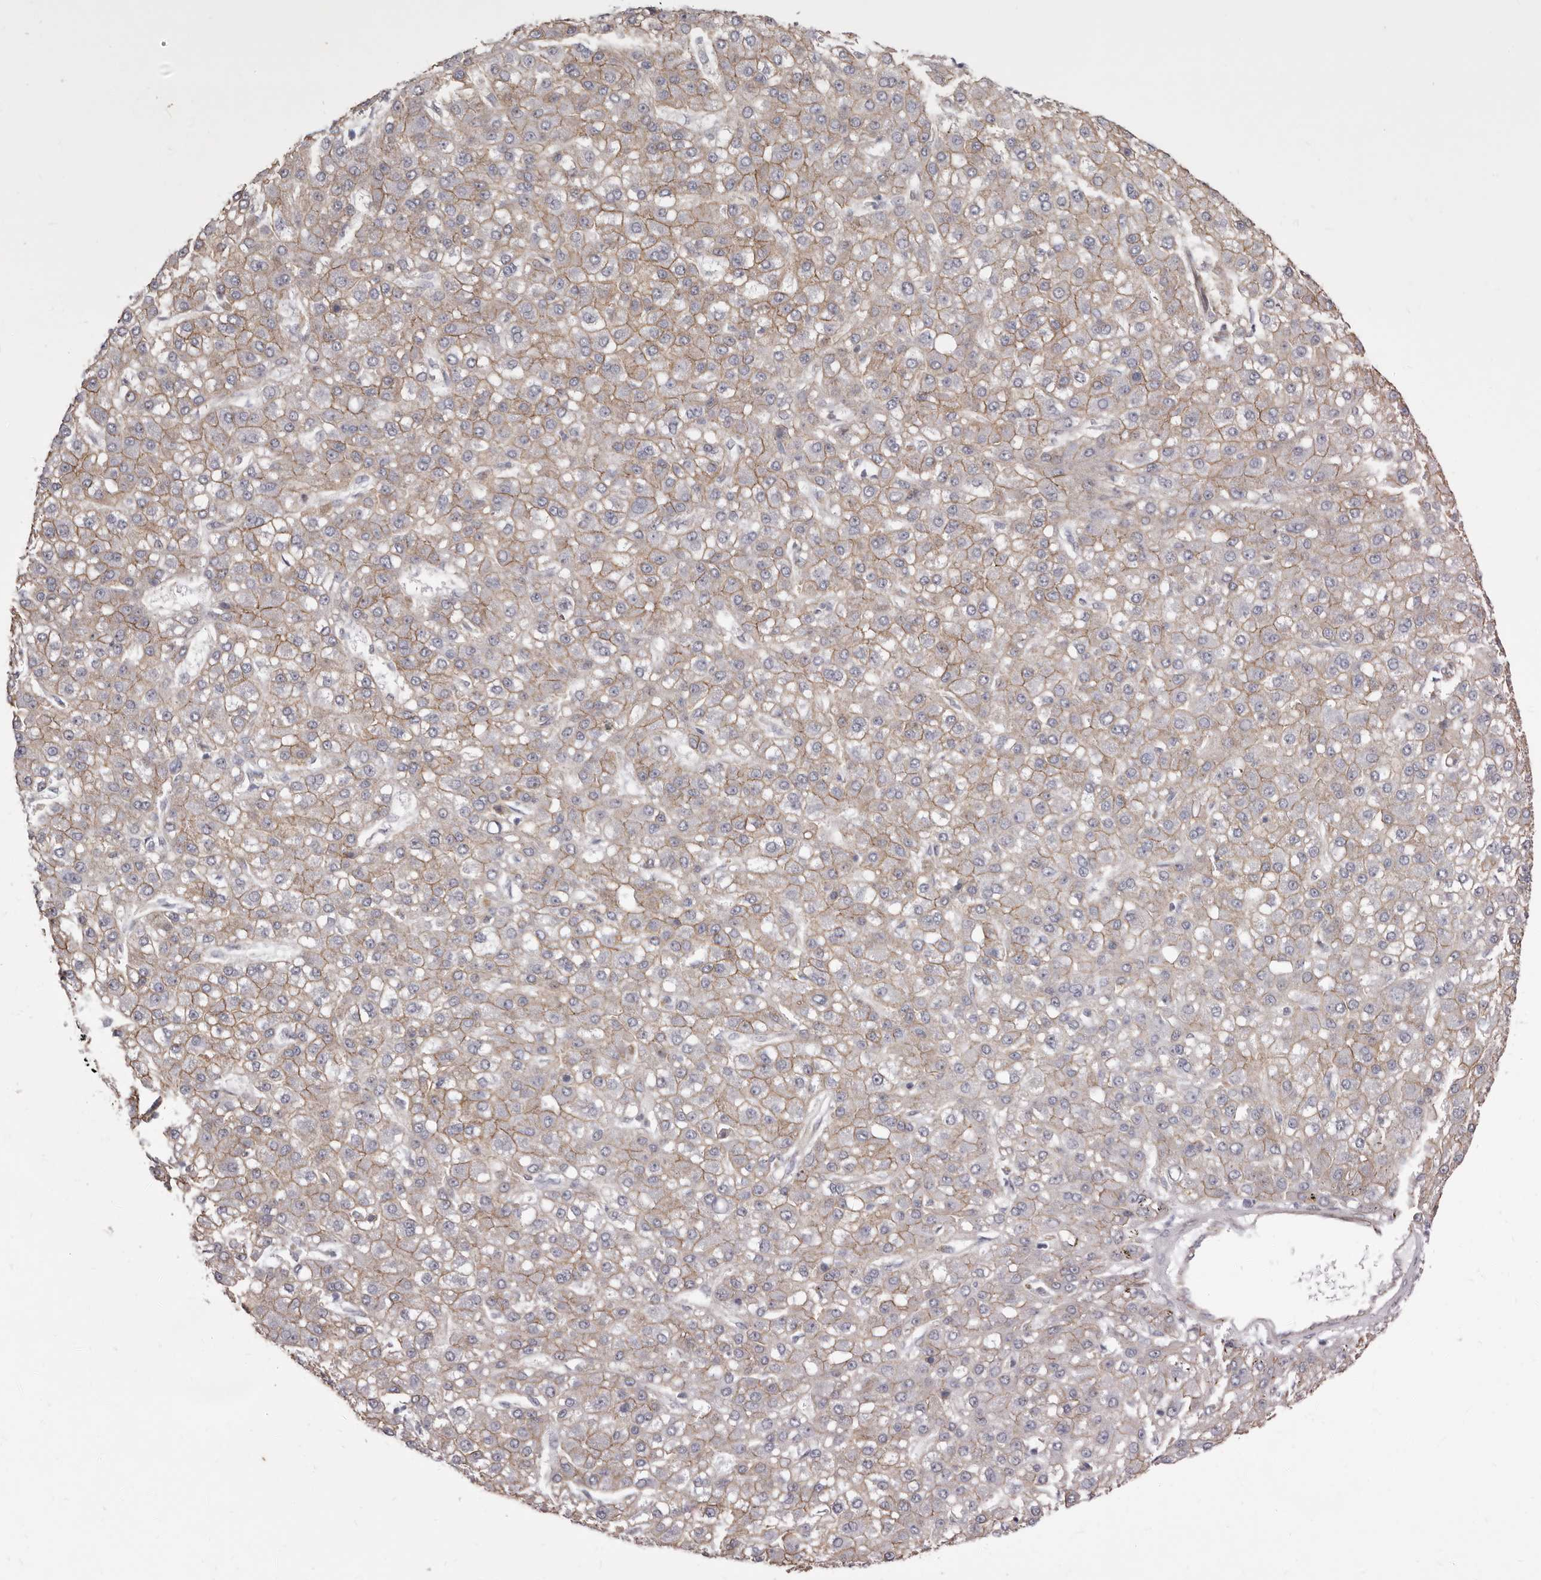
{"staining": {"intensity": "moderate", "quantity": "25%-75%", "location": "cytoplasmic/membranous"}, "tissue": "liver cancer", "cell_type": "Tumor cells", "image_type": "cancer", "snomed": [{"axis": "morphology", "description": "Carcinoma, Hepatocellular, NOS"}, {"axis": "topography", "description": "Liver"}], "caption": "A brown stain labels moderate cytoplasmic/membranous positivity of a protein in liver cancer tumor cells. (Brightfield microscopy of DAB IHC at high magnification).", "gene": "P2RX6", "patient": {"sex": "male", "age": 67}}